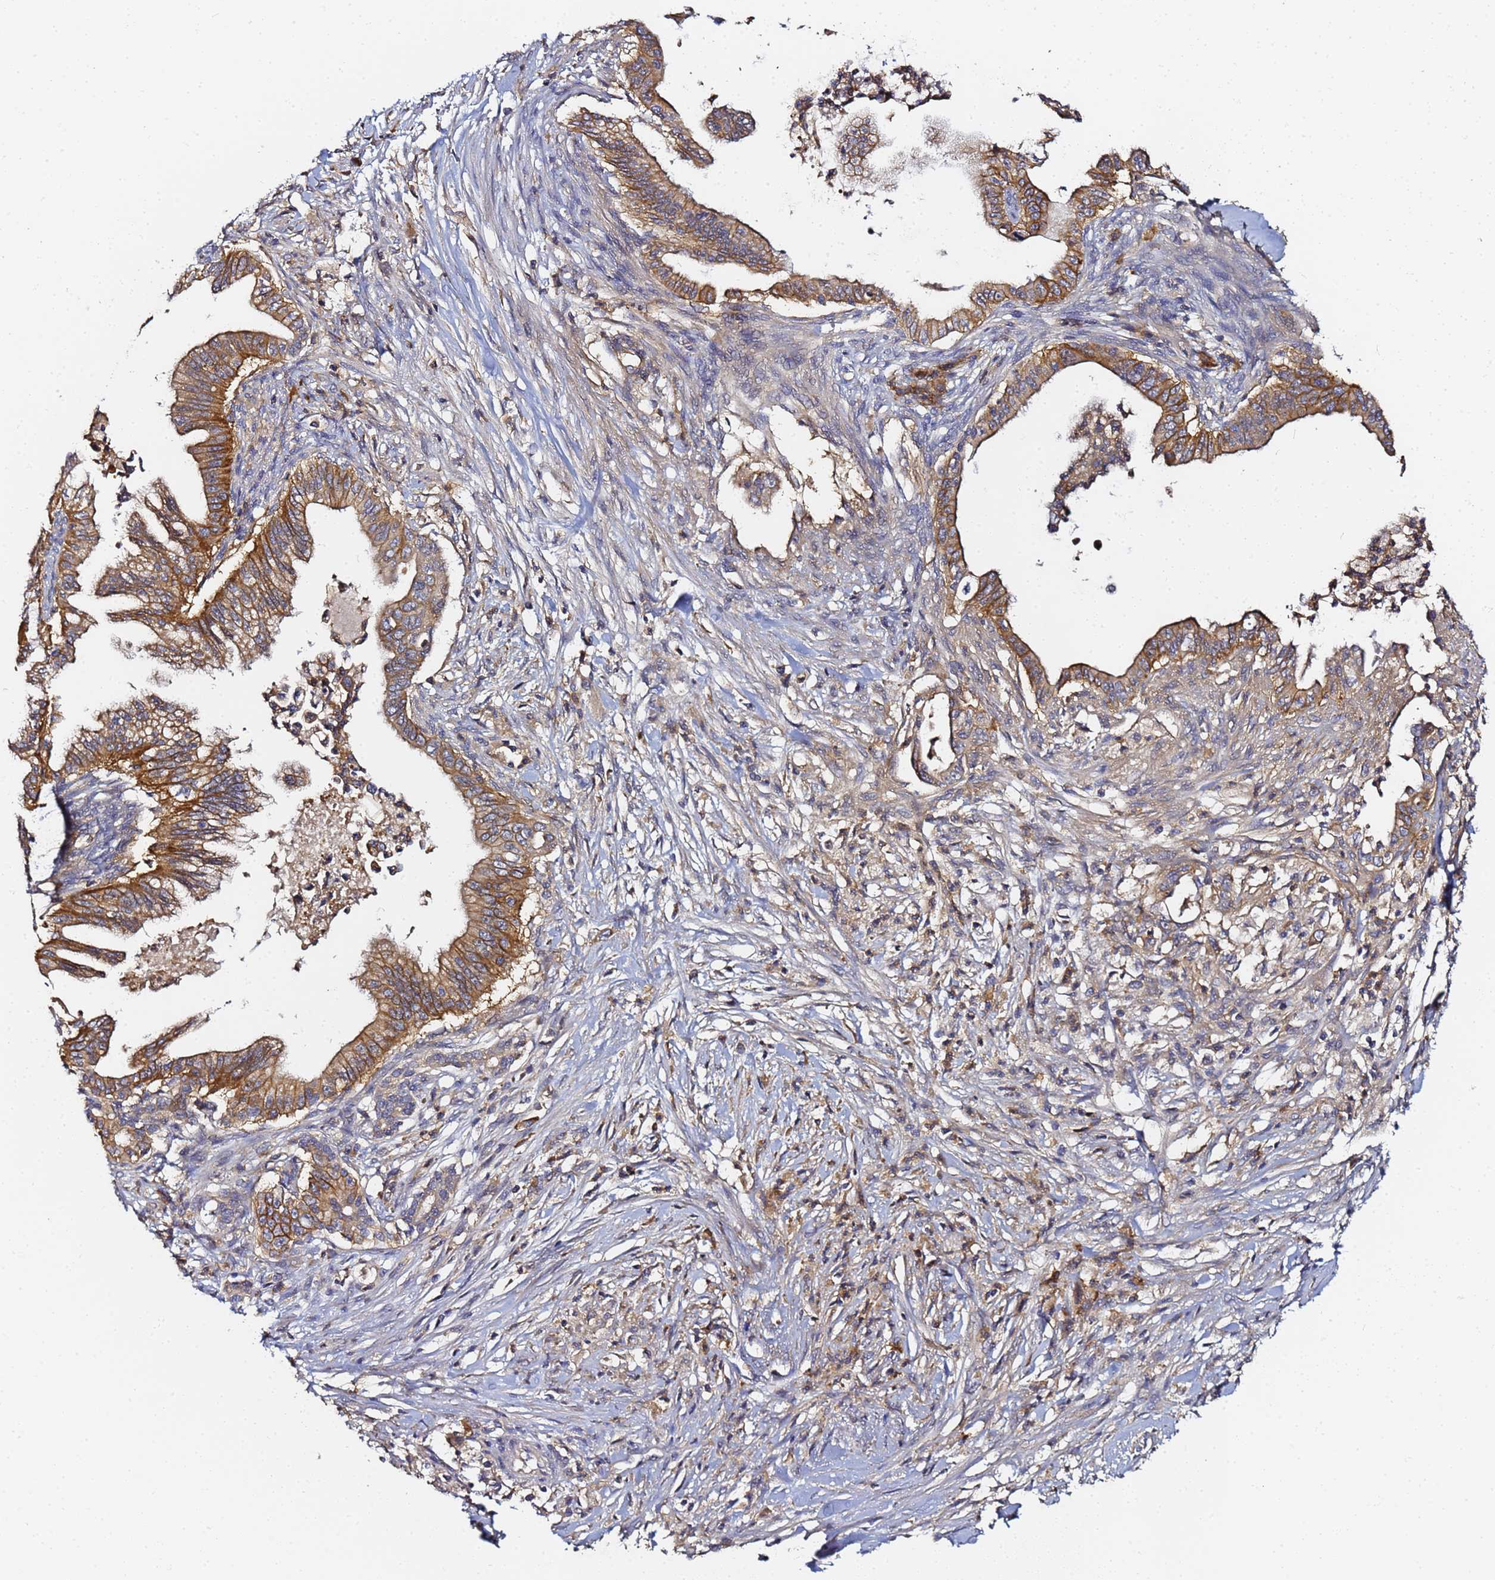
{"staining": {"intensity": "moderate", "quantity": ">75%", "location": "cytoplasmic/membranous"}, "tissue": "pancreatic cancer", "cell_type": "Tumor cells", "image_type": "cancer", "snomed": [{"axis": "morphology", "description": "Adenocarcinoma, NOS"}, {"axis": "topography", "description": "Pancreas"}], "caption": "Adenocarcinoma (pancreatic) stained for a protein reveals moderate cytoplasmic/membranous positivity in tumor cells. (IHC, brightfield microscopy, high magnification).", "gene": "LRRC69", "patient": {"sex": "male", "age": 58}}